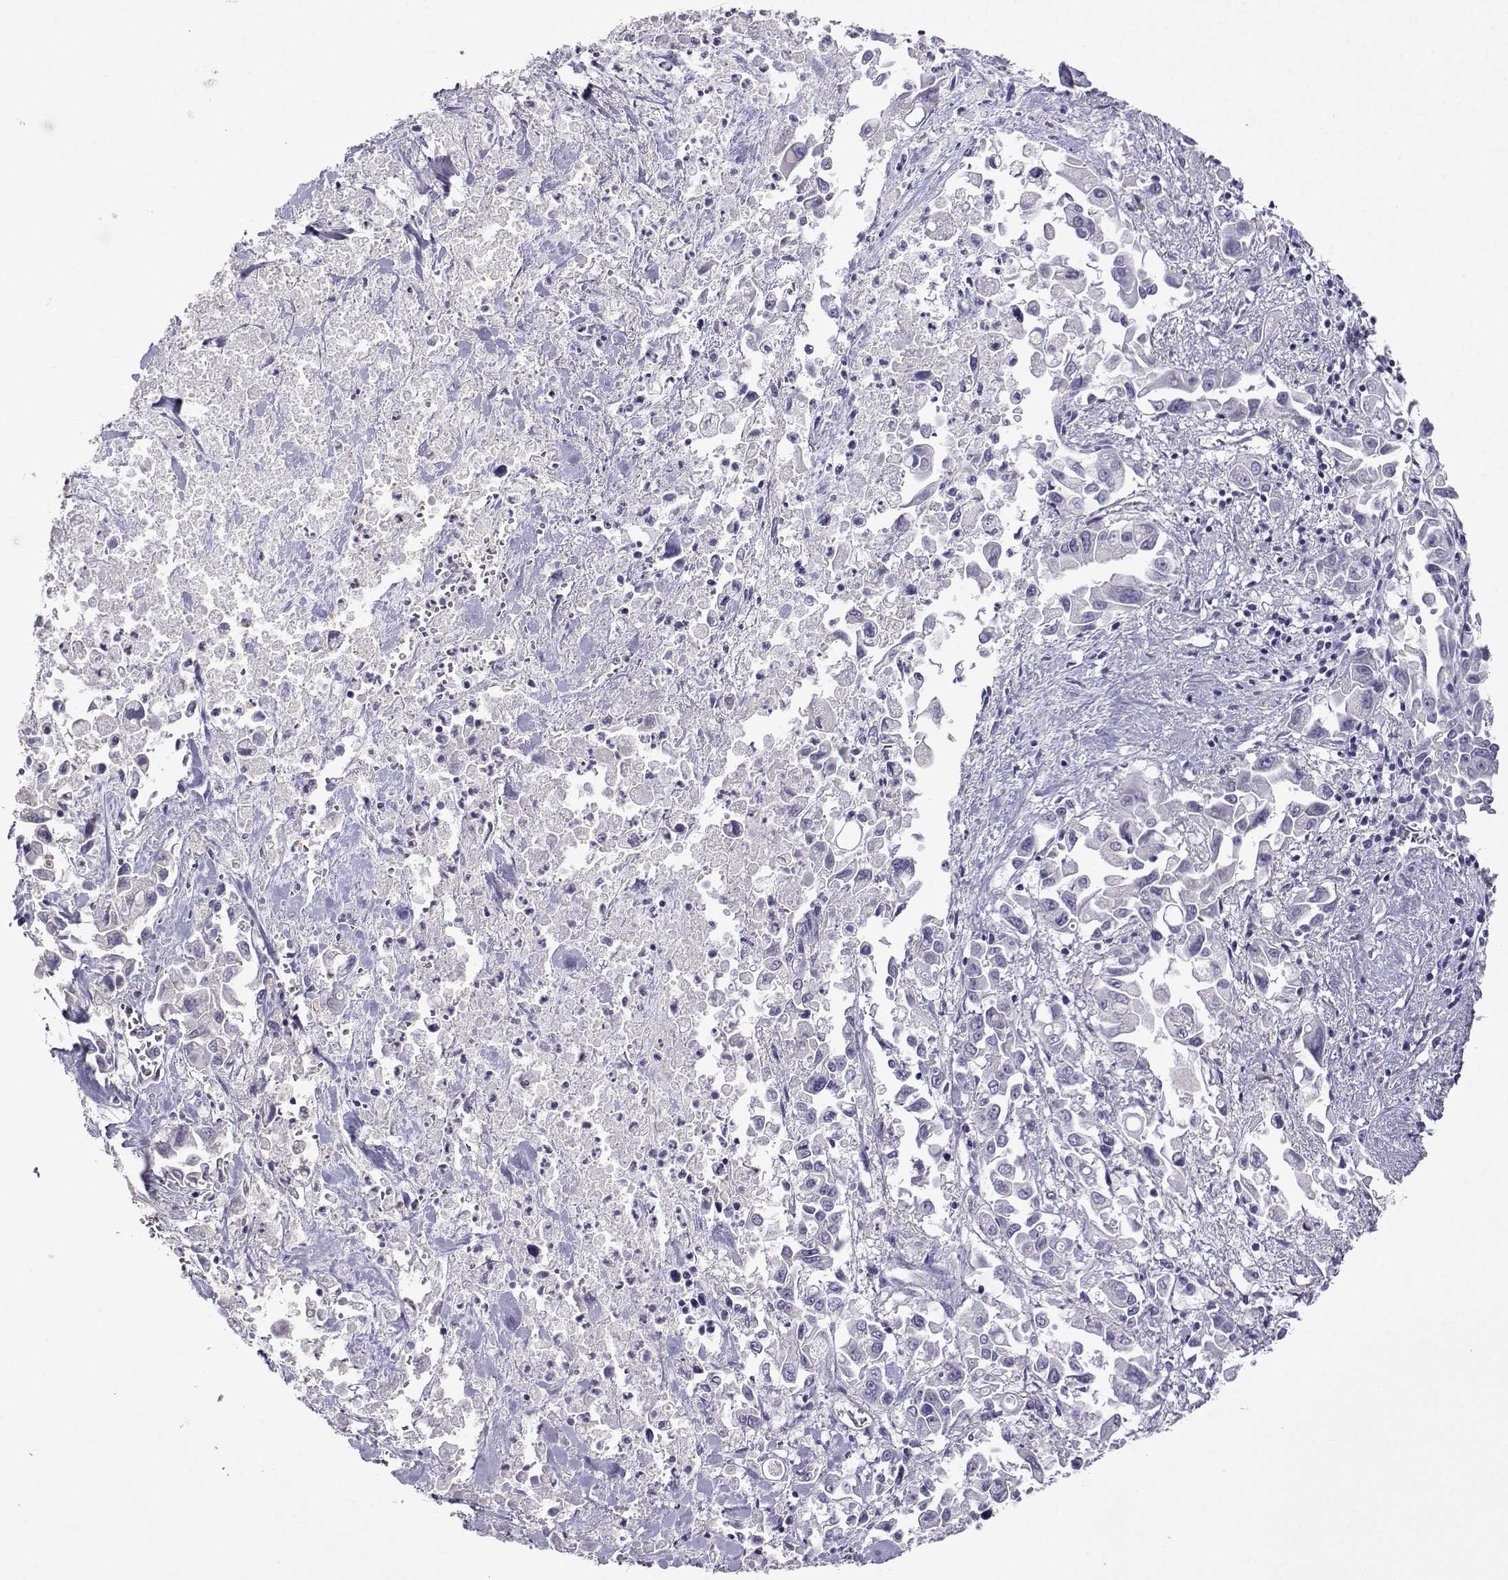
{"staining": {"intensity": "negative", "quantity": "none", "location": "none"}, "tissue": "pancreatic cancer", "cell_type": "Tumor cells", "image_type": "cancer", "snomed": [{"axis": "morphology", "description": "Adenocarcinoma, NOS"}, {"axis": "topography", "description": "Pancreas"}], "caption": "Immunohistochemistry (IHC) of pancreatic cancer (adenocarcinoma) shows no positivity in tumor cells.", "gene": "FCAMR", "patient": {"sex": "female", "age": 83}}